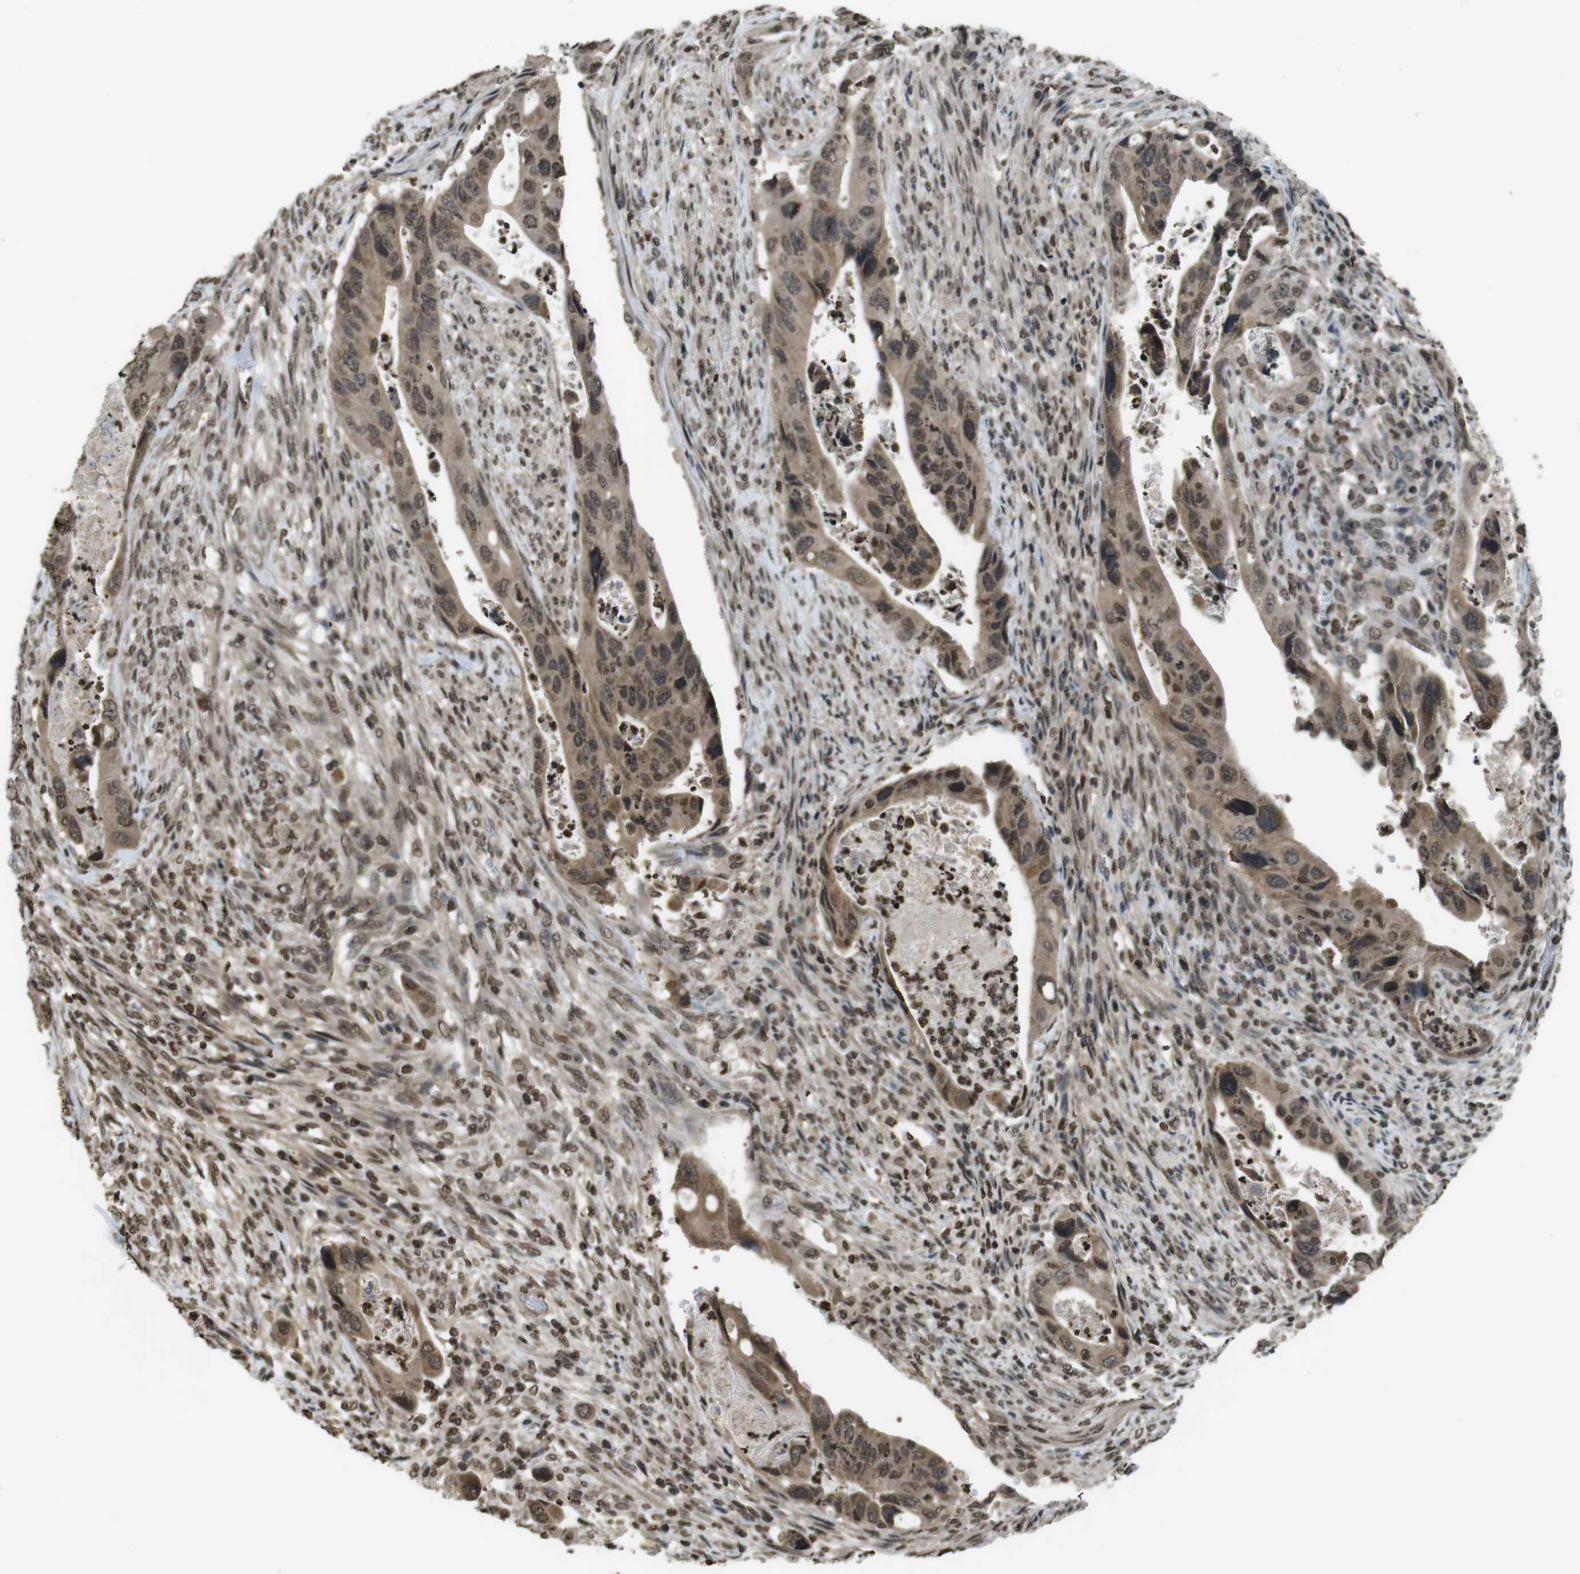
{"staining": {"intensity": "moderate", "quantity": ">75%", "location": "cytoplasmic/membranous,nuclear"}, "tissue": "colorectal cancer", "cell_type": "Tumor cells", "image_type": "cancer", "snomed": [{"axis": "morphology", "description": "Adenocarcinoma, NOS"}, {"axis": "topography", "description": "Rectum"}], "caption": "Moderate cytoplasmic/membranous and nuclear staining is appreciated in about >75% of tumor cells in adenocarcinoma (colorectal). (DAB (3,3'-diaminobenzidine) IHC with brightfield microscopy, high magnification).", "gene": "MAF", "patient": {"sex": "female", "age": 57}}